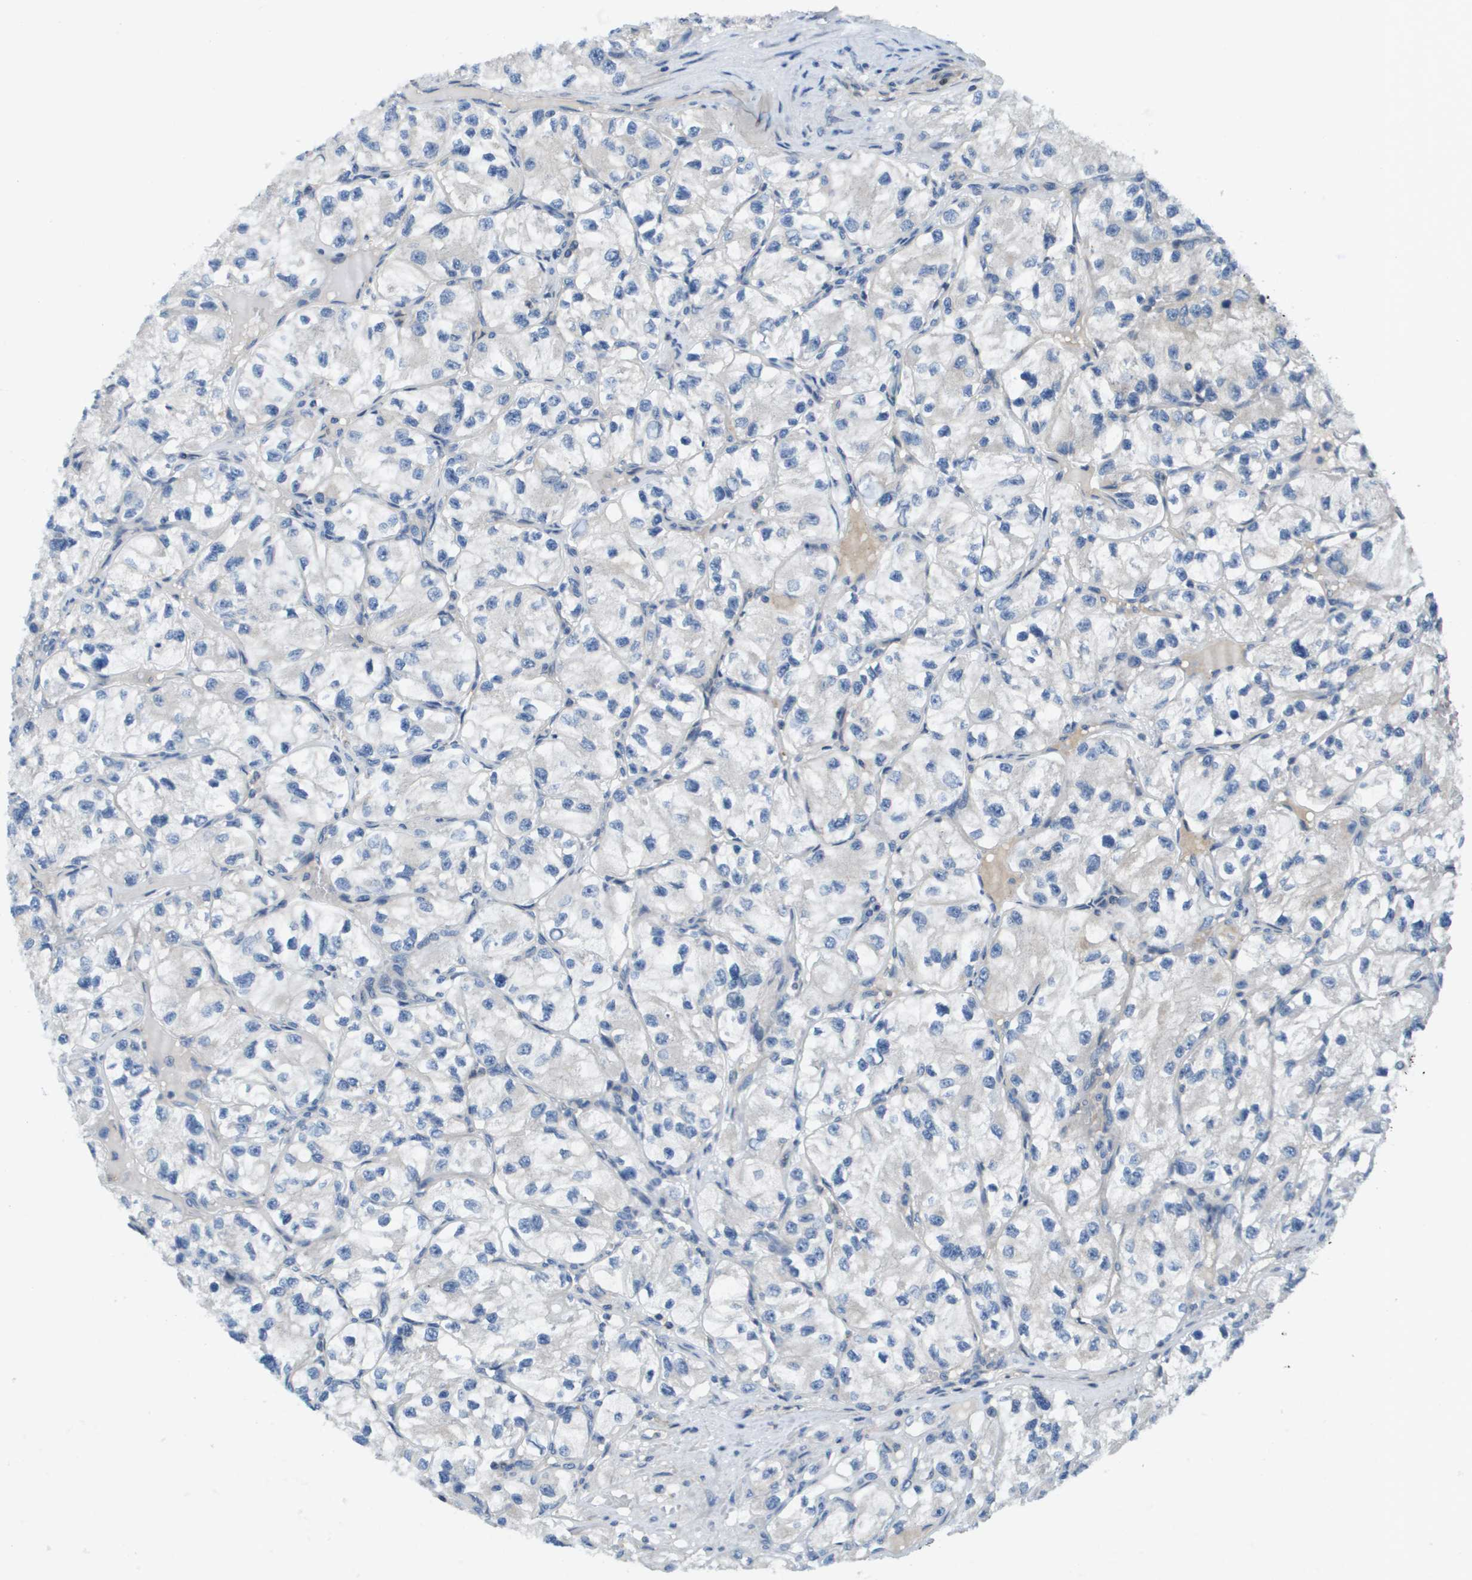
{"staining": {"intensity": "weak", "quantity": "<25%", "location": "cytoplasmic/membranous"}, "tissue": "renal cancer", "cell_type": "Tumor cells", "image_type": "cancer", "snomed": [{"axis": "morphology", "description": "Adenocarcinoma, NOS"}, {"axis": "topography", "description": "Kidney"}], "caption": "This is a image of immunohistochemistry (IHC) staining of renal adenocarcinoma, which shows no positivity in tumor cells.", "gene": "KRT23", "patient": {"sex": "female", "age": 57}}